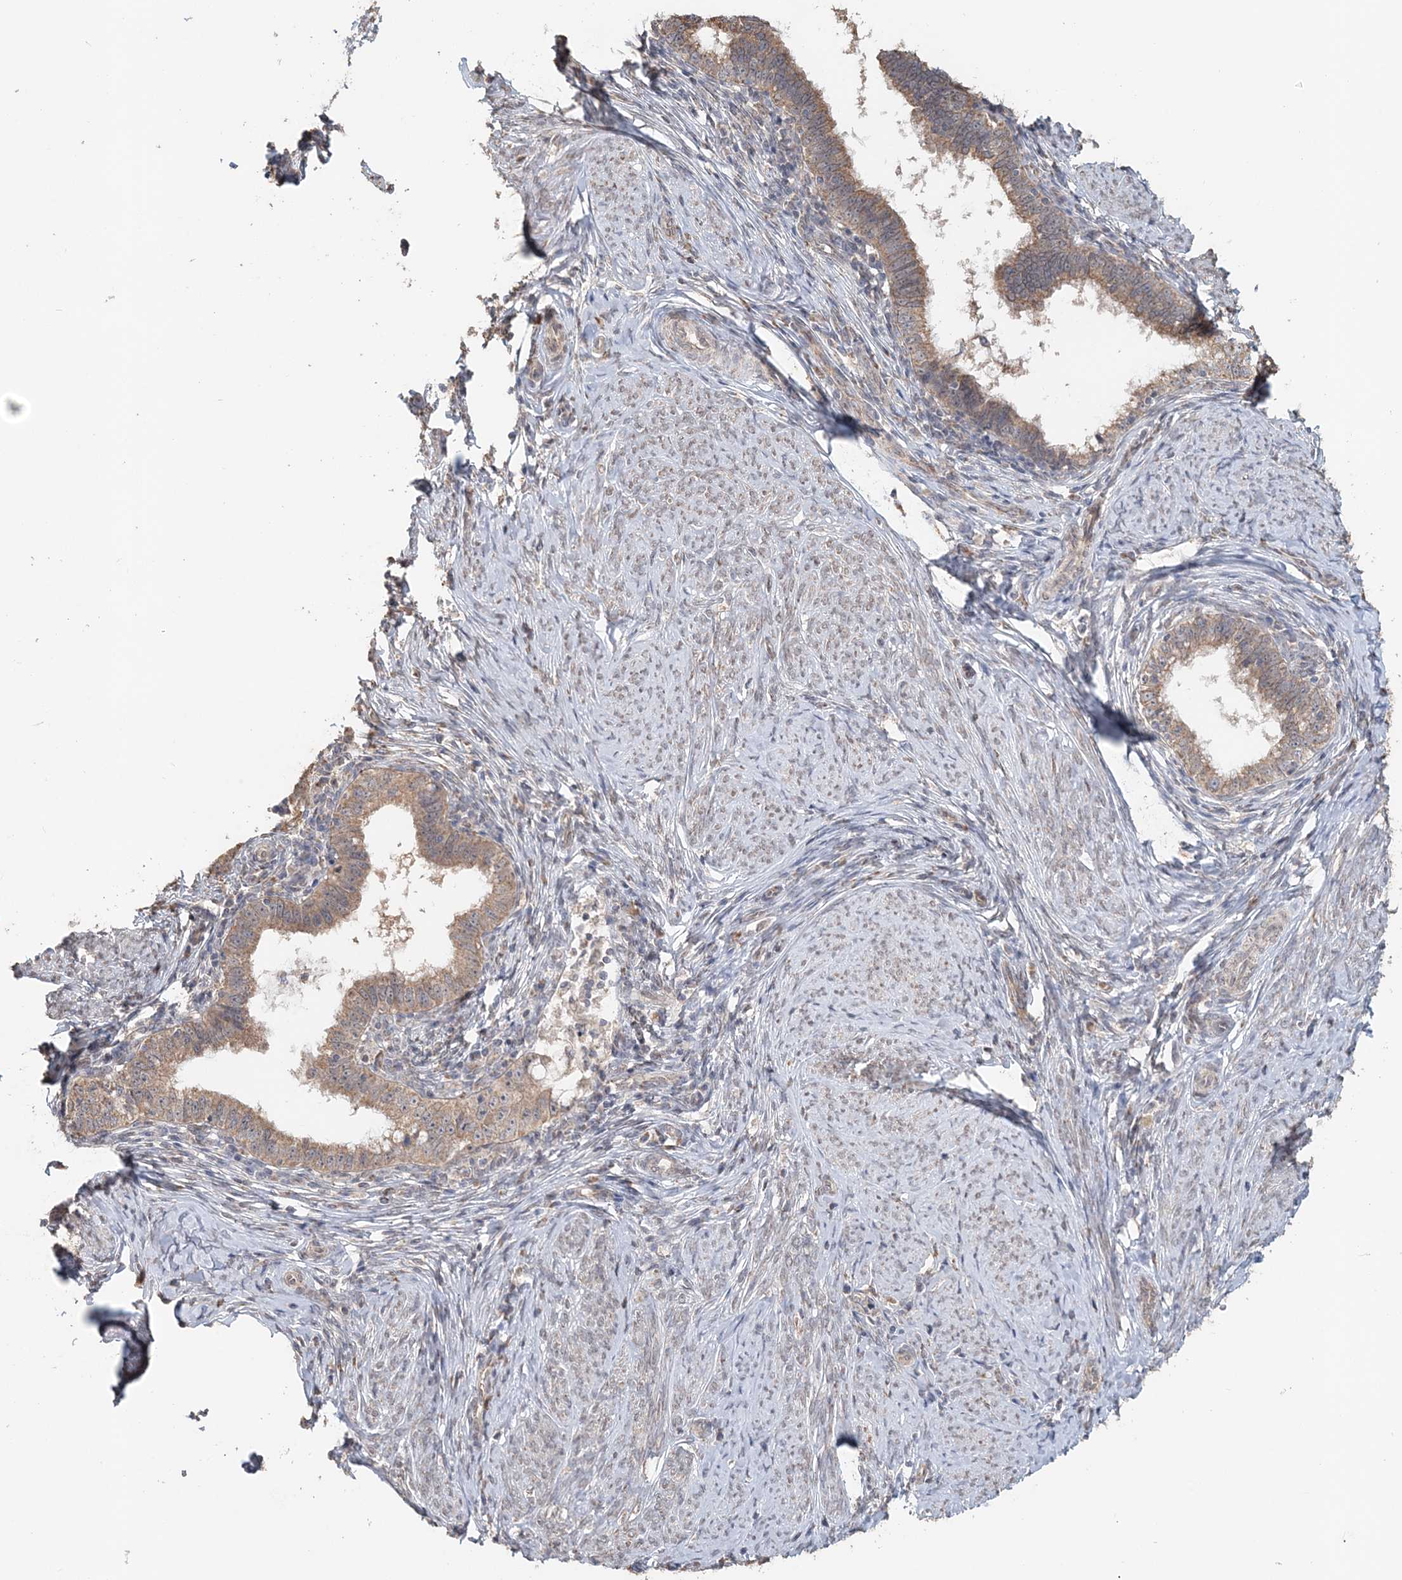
{"staining": {"intensity": "moderate", "quantity": ">75%", "location": "cytoplasmic/membranous"}, "tissue": "cervical cancer", "cell_type": "Tumor cells", "image_type": "cancer", "snomed": [{"axis": "morphology", "description": "Adenocarcinoma, NOS"}, {"axis": "topography", "description": "Cervix"}], "caption": "Protein staining of cervical adenocarcinoma tissue exhibits moderate cytoplasmic/membranous positivity in about >75% of tumor cells.", "gene": "FBXO38", "patient": {"sex": "female", "age": 36}}